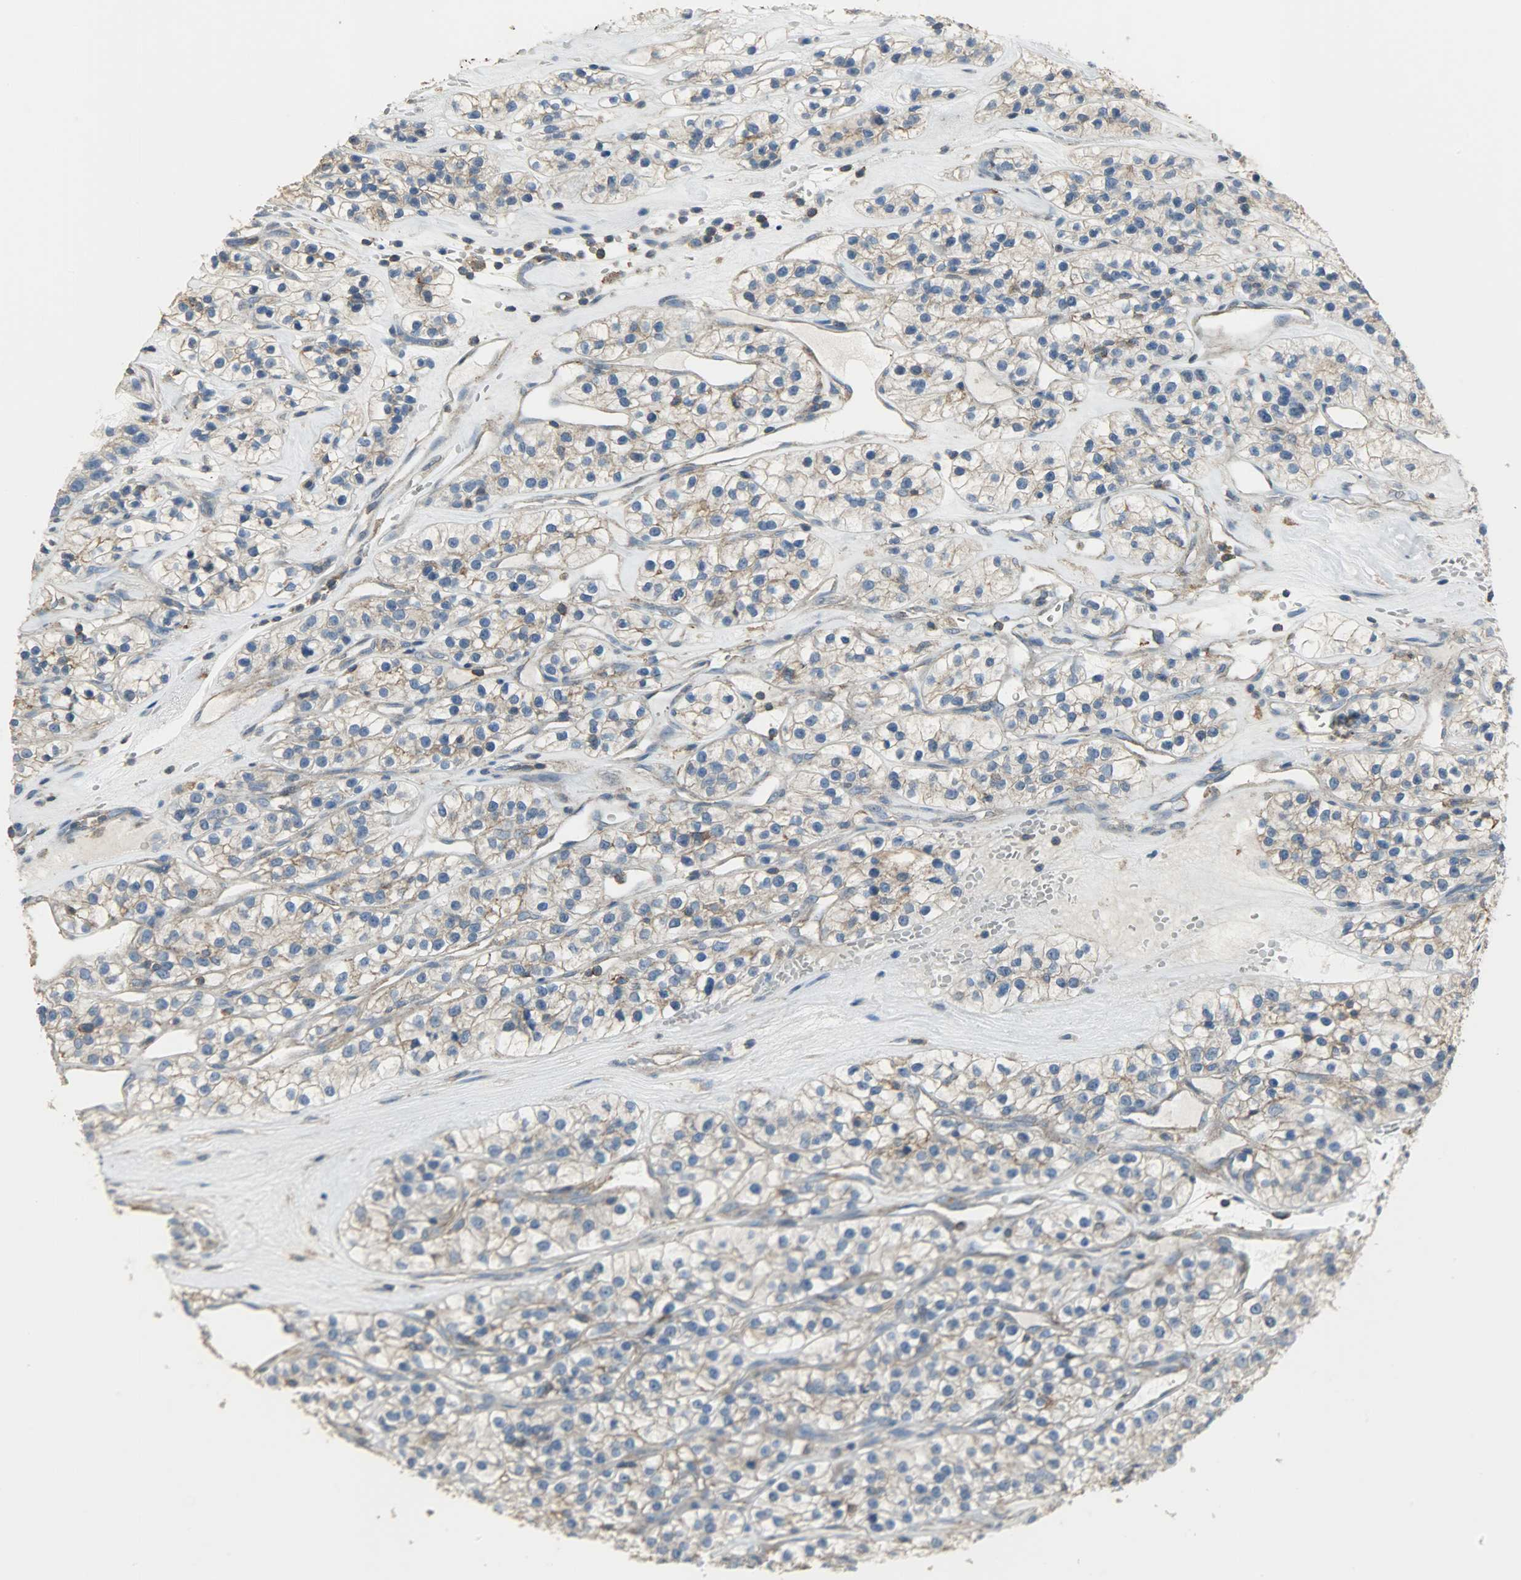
{"staining": {"intensity": "weak", "quantity": ">75%", "location": "cytoplasmic/membranous"}, "tissue": "renal cancer", "cell_type": "Tumor cells", "image_type": "cancer", "snomed": [{"axis": "morphology", "description": "Adenocarcinoma, NOS"}, {"axis": "topography", "description": "Kidney"}], "caption": "An image of renal cancer (adenocarcinoma) stained for a protein shows weak cytoplasmic/membranous brown staining in tumor cells.", "gene": "DNAJA4", "patient": {"sex": "female", "age": 57}}